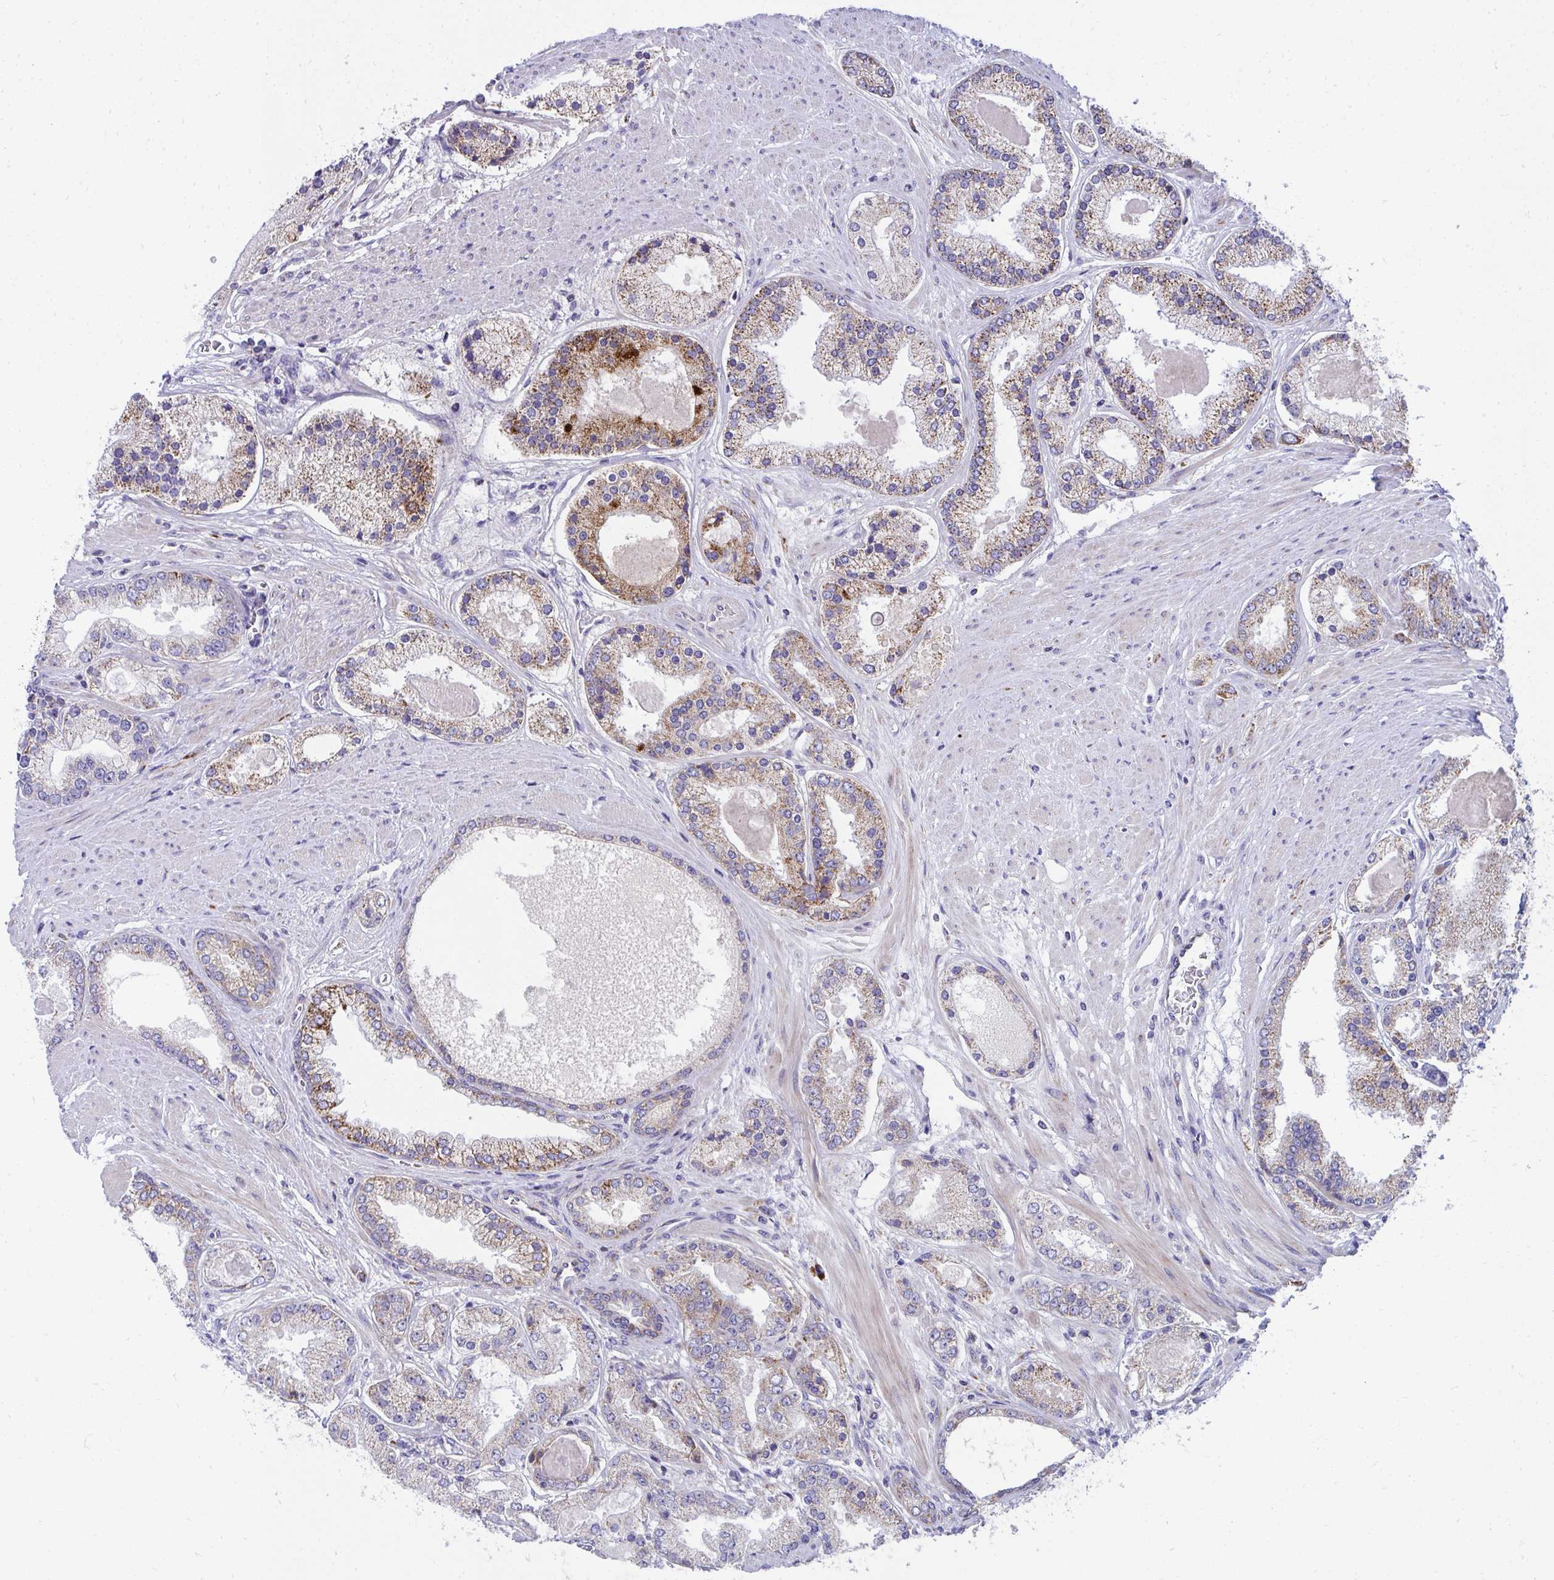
{"staining": {"intensity": "moderate", "quantity": "25%-75%", "location": "cytoplasmic/membranous"}, "tissue": "prostate cancer", "cell_type": "Tumor cells", "image_type": "cancer", "snomed": [{"axis": "morphology", "description": "Adenocarcinoma, High grade"}, {"axis": "topography", "description": "Prostate"}], "caption": "Brown immunohistochemical staining in prostate cancer exhibits moderate cytoplasmic/membranous positivity in about 25%-75% of tumor cells.", "gene": "IL37", "patient": {"sex": "male", "age": 67}}